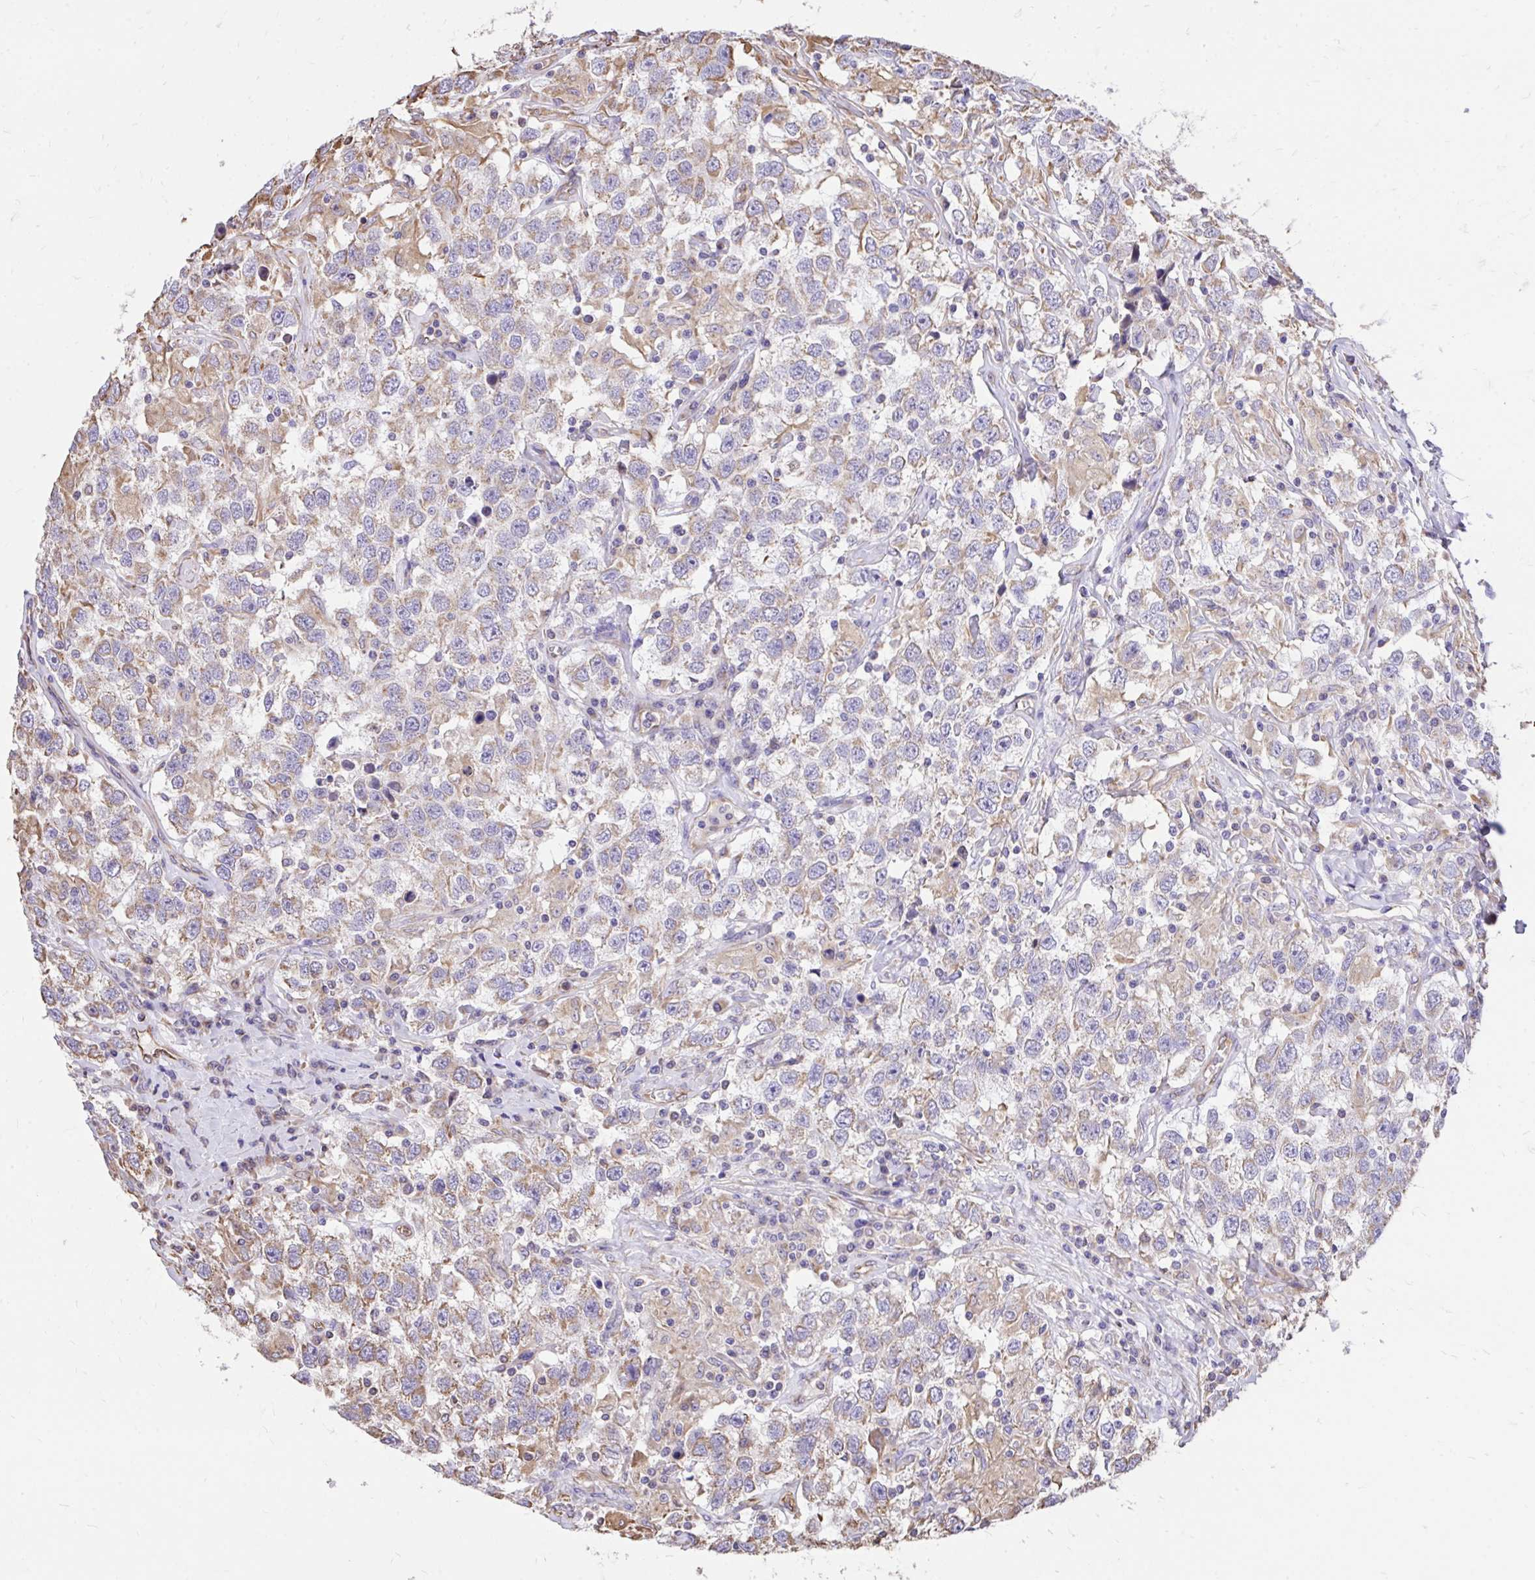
{"staining": {"intensity": "weak", "quantity": "<25%", "location": "cytoplasmic/membranous"}, "tissue": "testis cancer", "cell_type": "Tumor cells", "image_type": "cancer", "snomed": [{"axis": "morphology", "description": "Seminoma, NOS"}, {"axis": "topography", "description": "Testis"}], "caption": "Tumor cells are negative for brown protein staining in testis cancer. (Brightfield microscopy of DAB (3,3'-diaminobenzidine) immunohistochemistry (IHC) at high magnification).", "gene": "RNF103", "patient": {"sex": "male", "age": 41}}